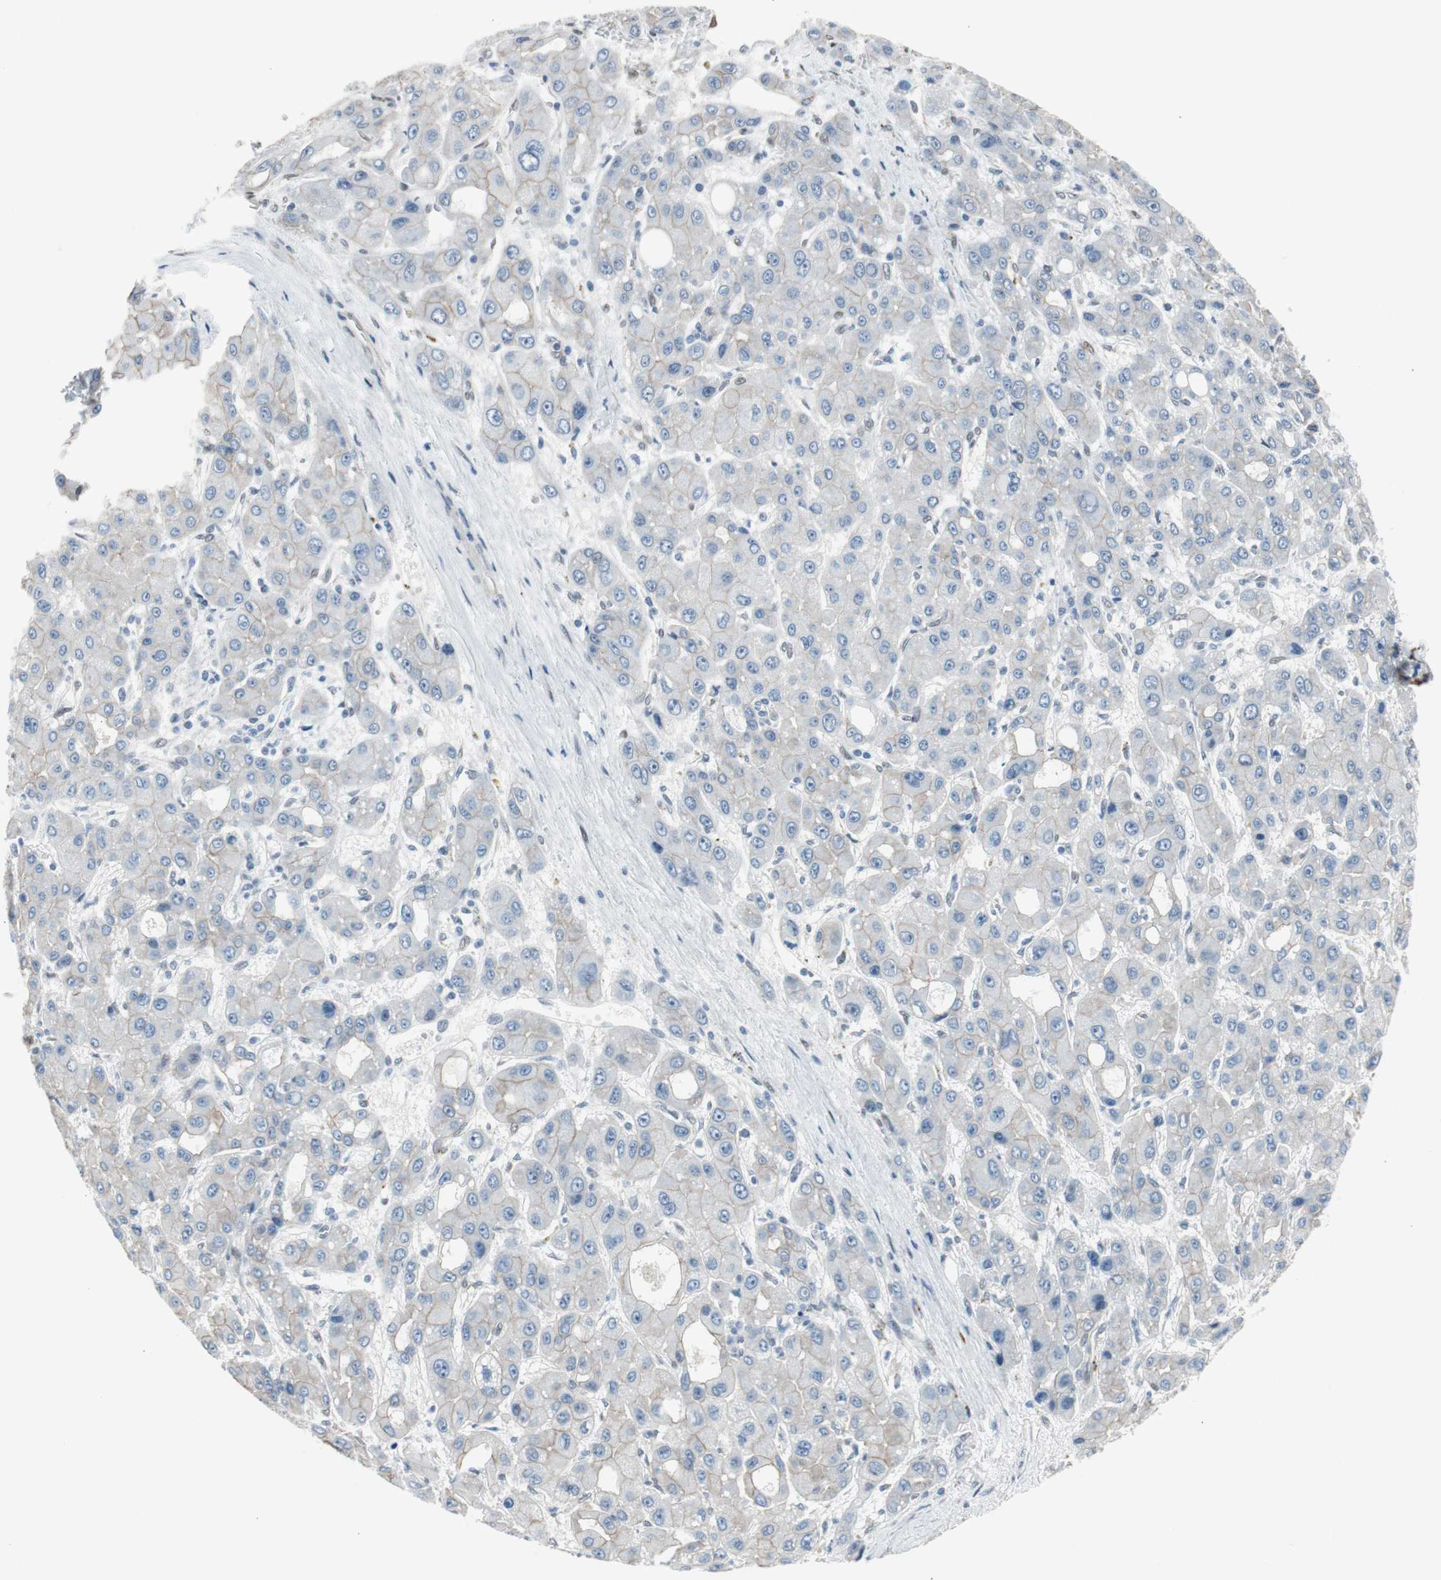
{"staining": {"intensity": "negative", "quantity": "none", "location": "none"}, "tissue": "liver cancer", "cell_type": "Tumor cells", "image_type": "cancer", "snomed": [{"axis": "morphology", "description": "Carcinoma, Hepatocellular, NOS"}, {"axis": "topography", "description": "Liver"}], "caption": "Tumor cells show no significant positivity in hepatocellular carcinoma (liver).", "gene": "PML", "patient": {"sex": "male", "age": 55}}